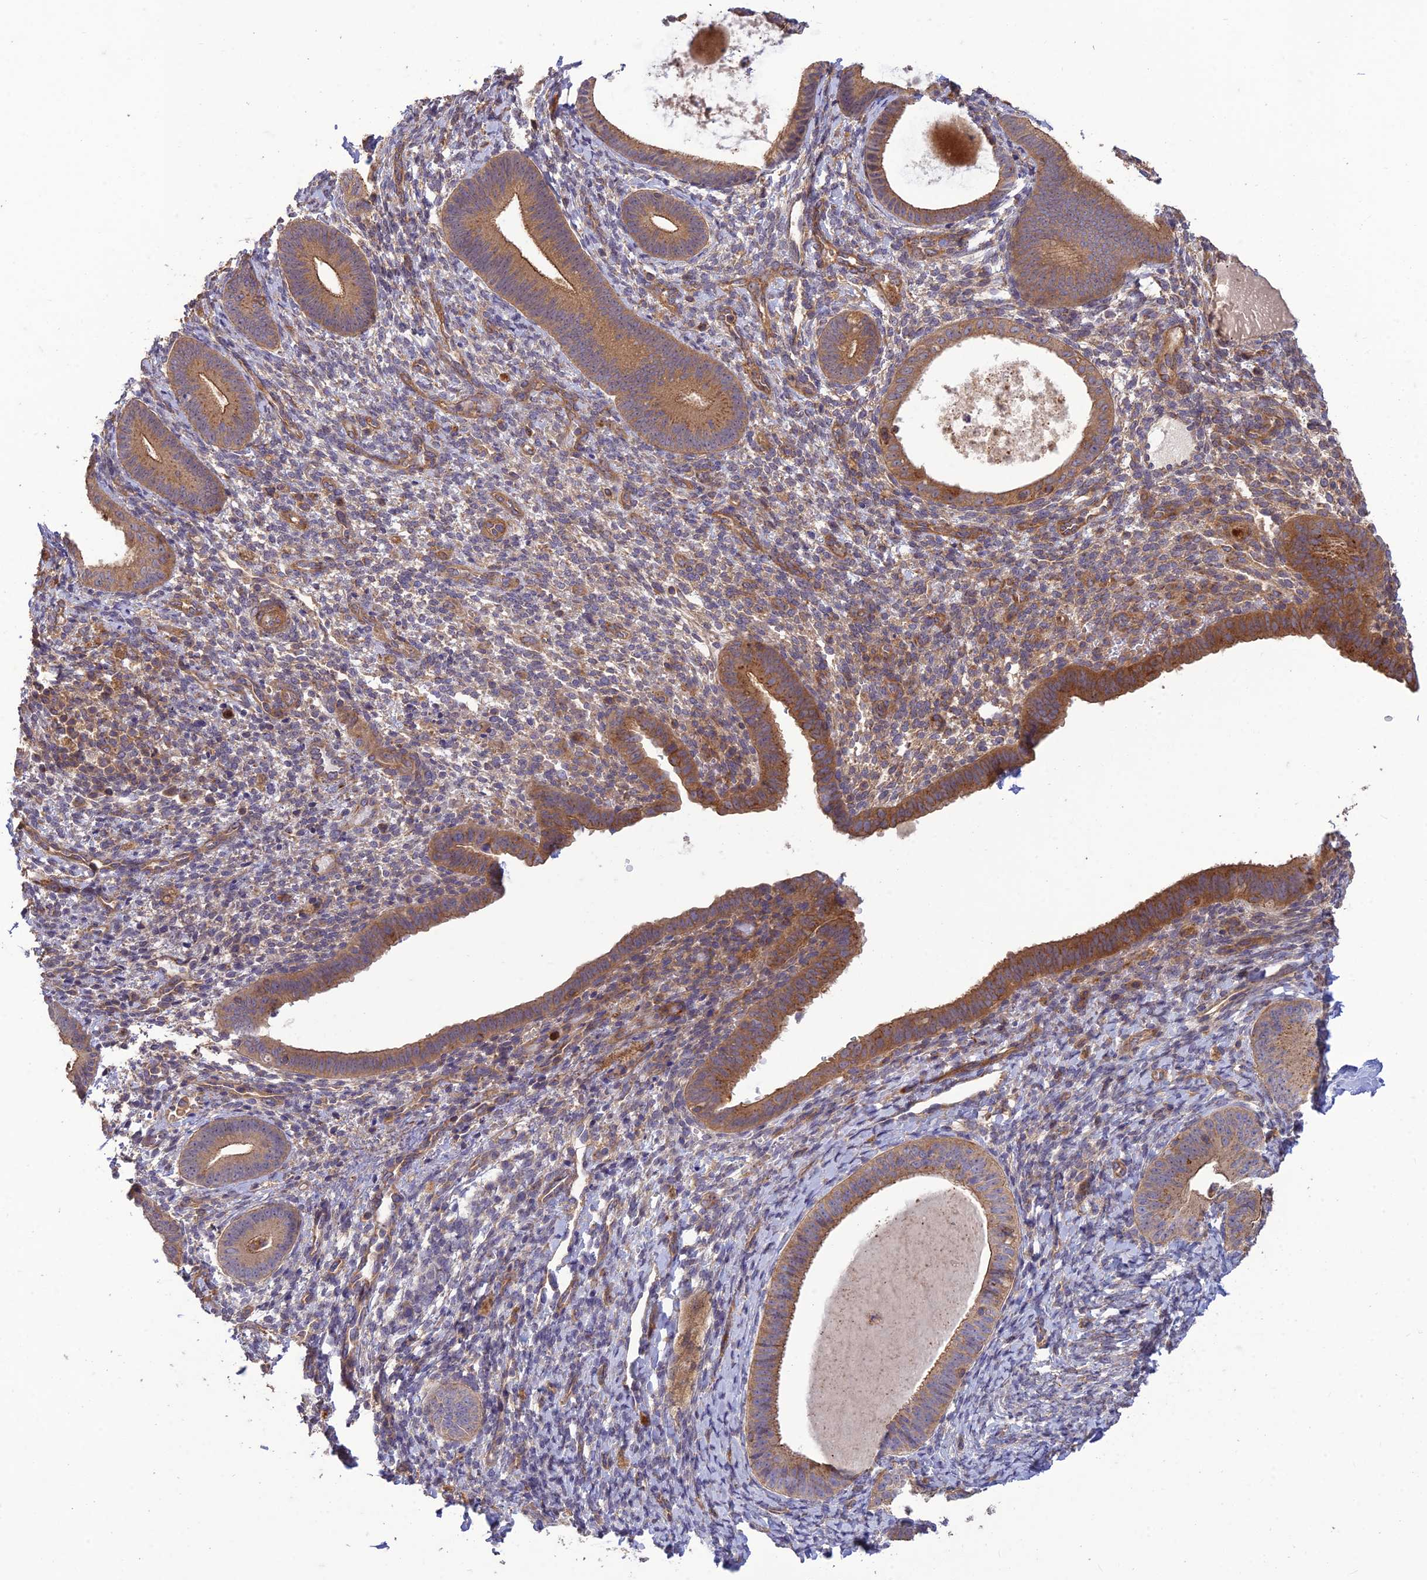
{"staining": {"intensity": "moderate", "quantity": "25%-75%", "location": "cytoplasmic/membranous"}, "tissue": "endometrium", "cell_type": "Cells in endometrial stroma", "image_type": "normal", "snomed": [{"axis": "morphology", "description": "Normal tissue, NOS"}, {"axis": "topography", "description": "Endometrium"}], "caption": "Unremarkable endometrium reveals moderate cytoplasmic/membranous positivity in approximately 25%-75% of cells in endometrial stroma, visualized by immunohistochemistry.", "gene": "TMEM131L", "patient": {"sex": "female", "age": 65}}